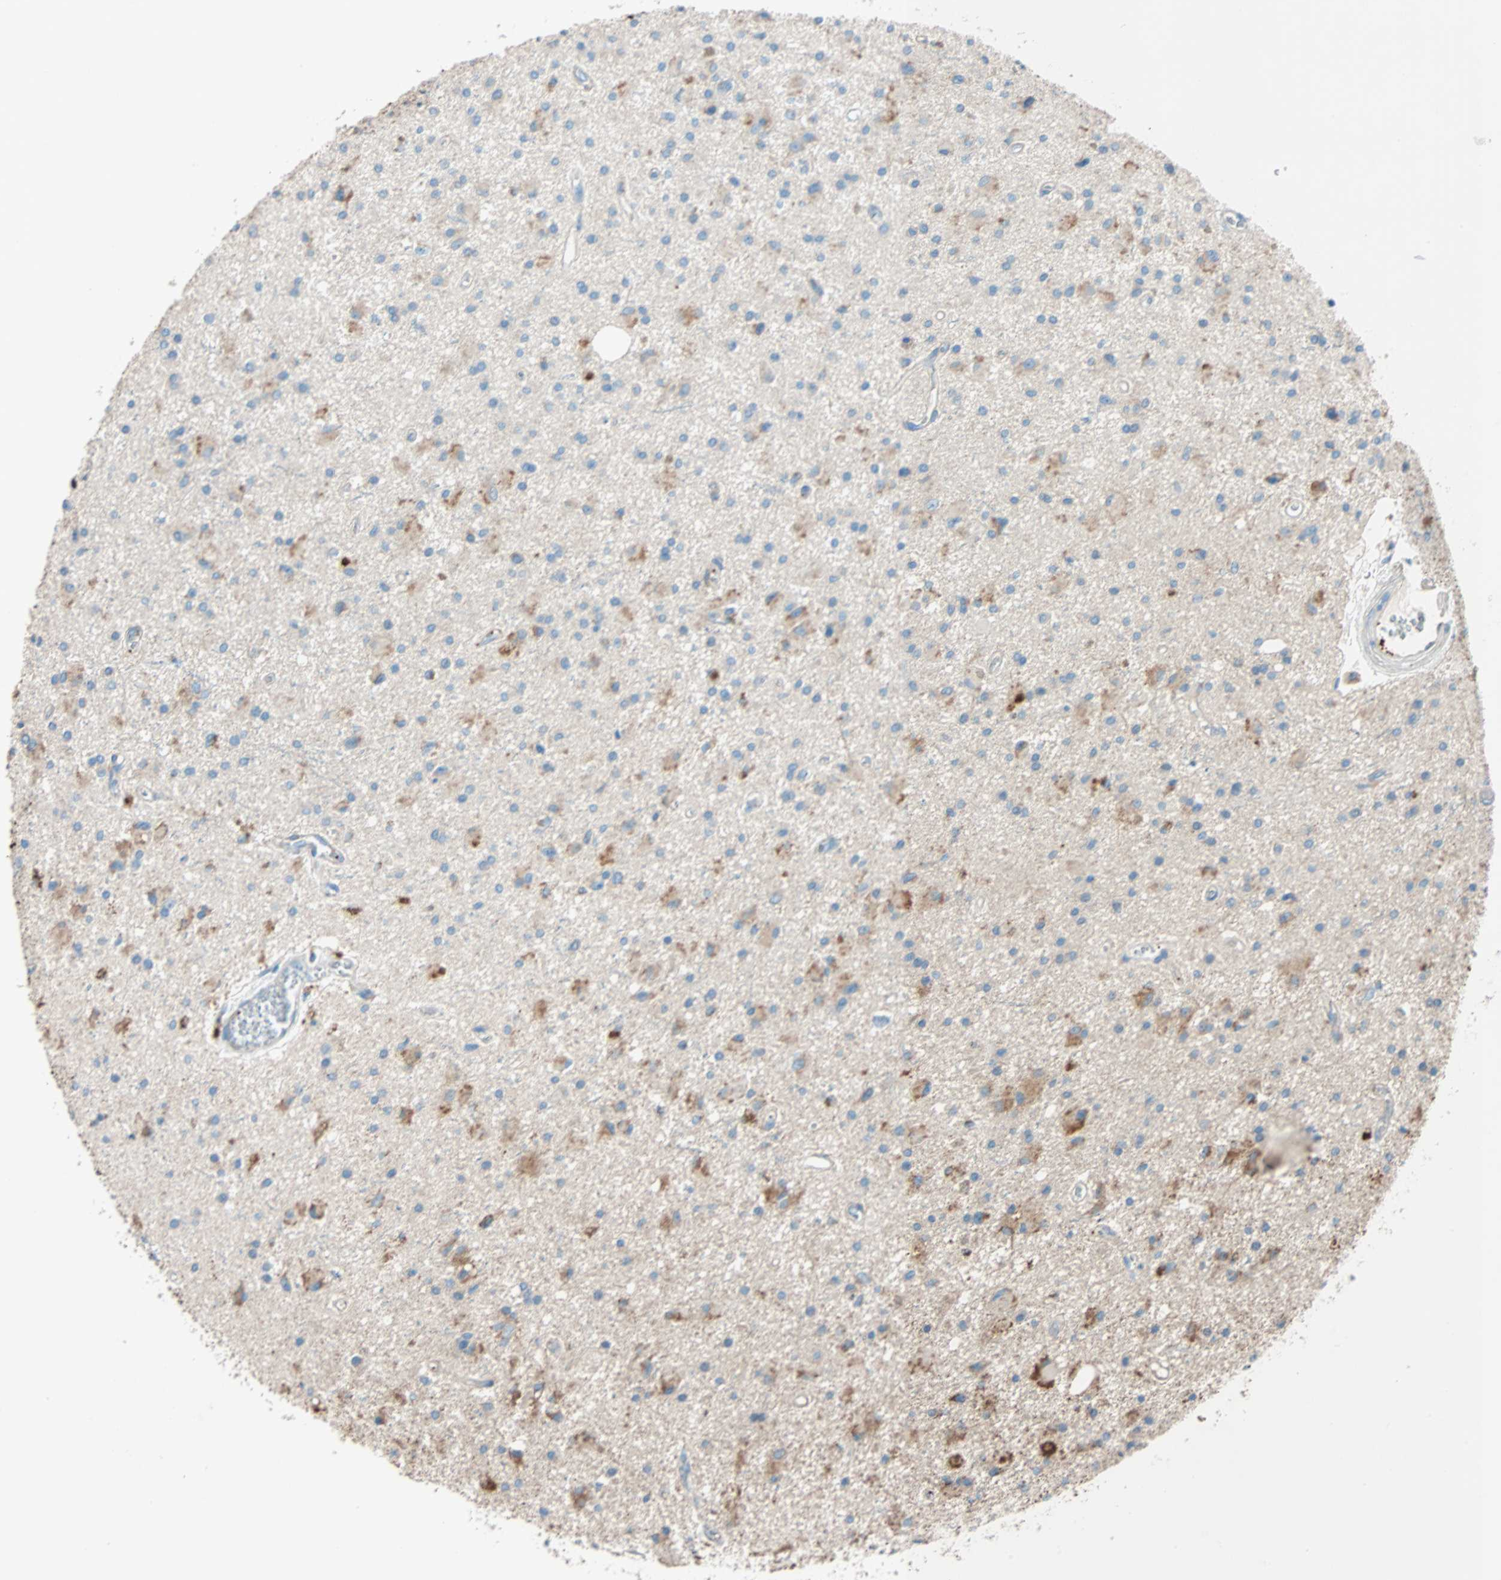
{"staining": {"intensity": "moderate", "quantity": "25%-75%", "location": "cytoplasmic/membranous"}, "tissue": "glioma", "cell_type": "Tumor cells", "image_type": "cancer", "snomed": [{"axis": "morphology", "description": "Glioma, malignant, Low grade"}, {"axis": "topography", "description": "Brain"}], "caption": "High-power microscopy captured an IHC micrograph of low-grade glioma (malignant), revealing moderate cytoplasmic/membranous staining in approximately 25%-75% of tumor cells.", "gene": "LY6G6F", "patient": {"sex": "male", "age": 58}}